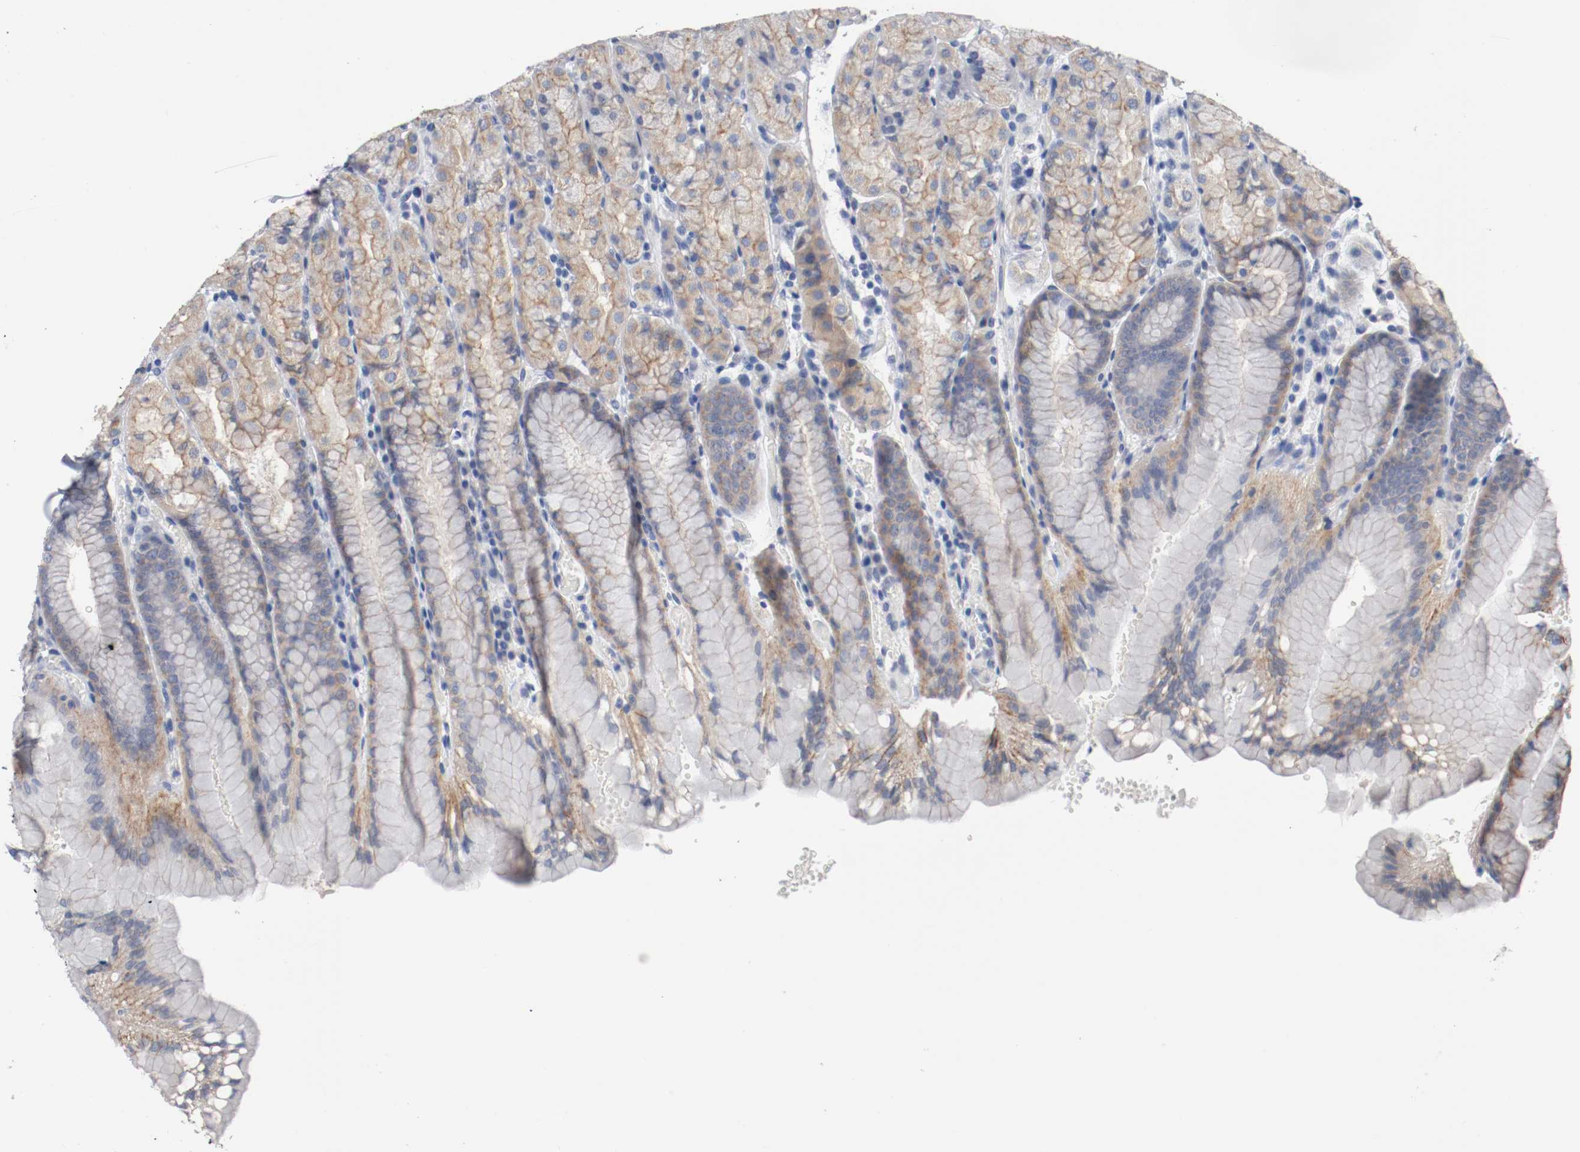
{"staining": {"intensity": "moderate", "quantity": "25%-75%", "location": "cytoplasmic/membranous"}, "tissue": "stomach", "cell_type": "Glandular cells", "image_type": "normal", "snomed": [{"axis": "morphology", "description": "Normal tissue, NOS"}, {"axis": "topography", "description": "Stomach, upper"}, {"axis": "topography", "description": "Stomach"}], "caption": "Normal stomach was stained to show a protein in brown. There is medium levels of moderate cytoplasmic/membranous staining in about 25%-75% of glandular cells.", "gene": "TNC", "patient": {"sex": "male", "age": 76}}